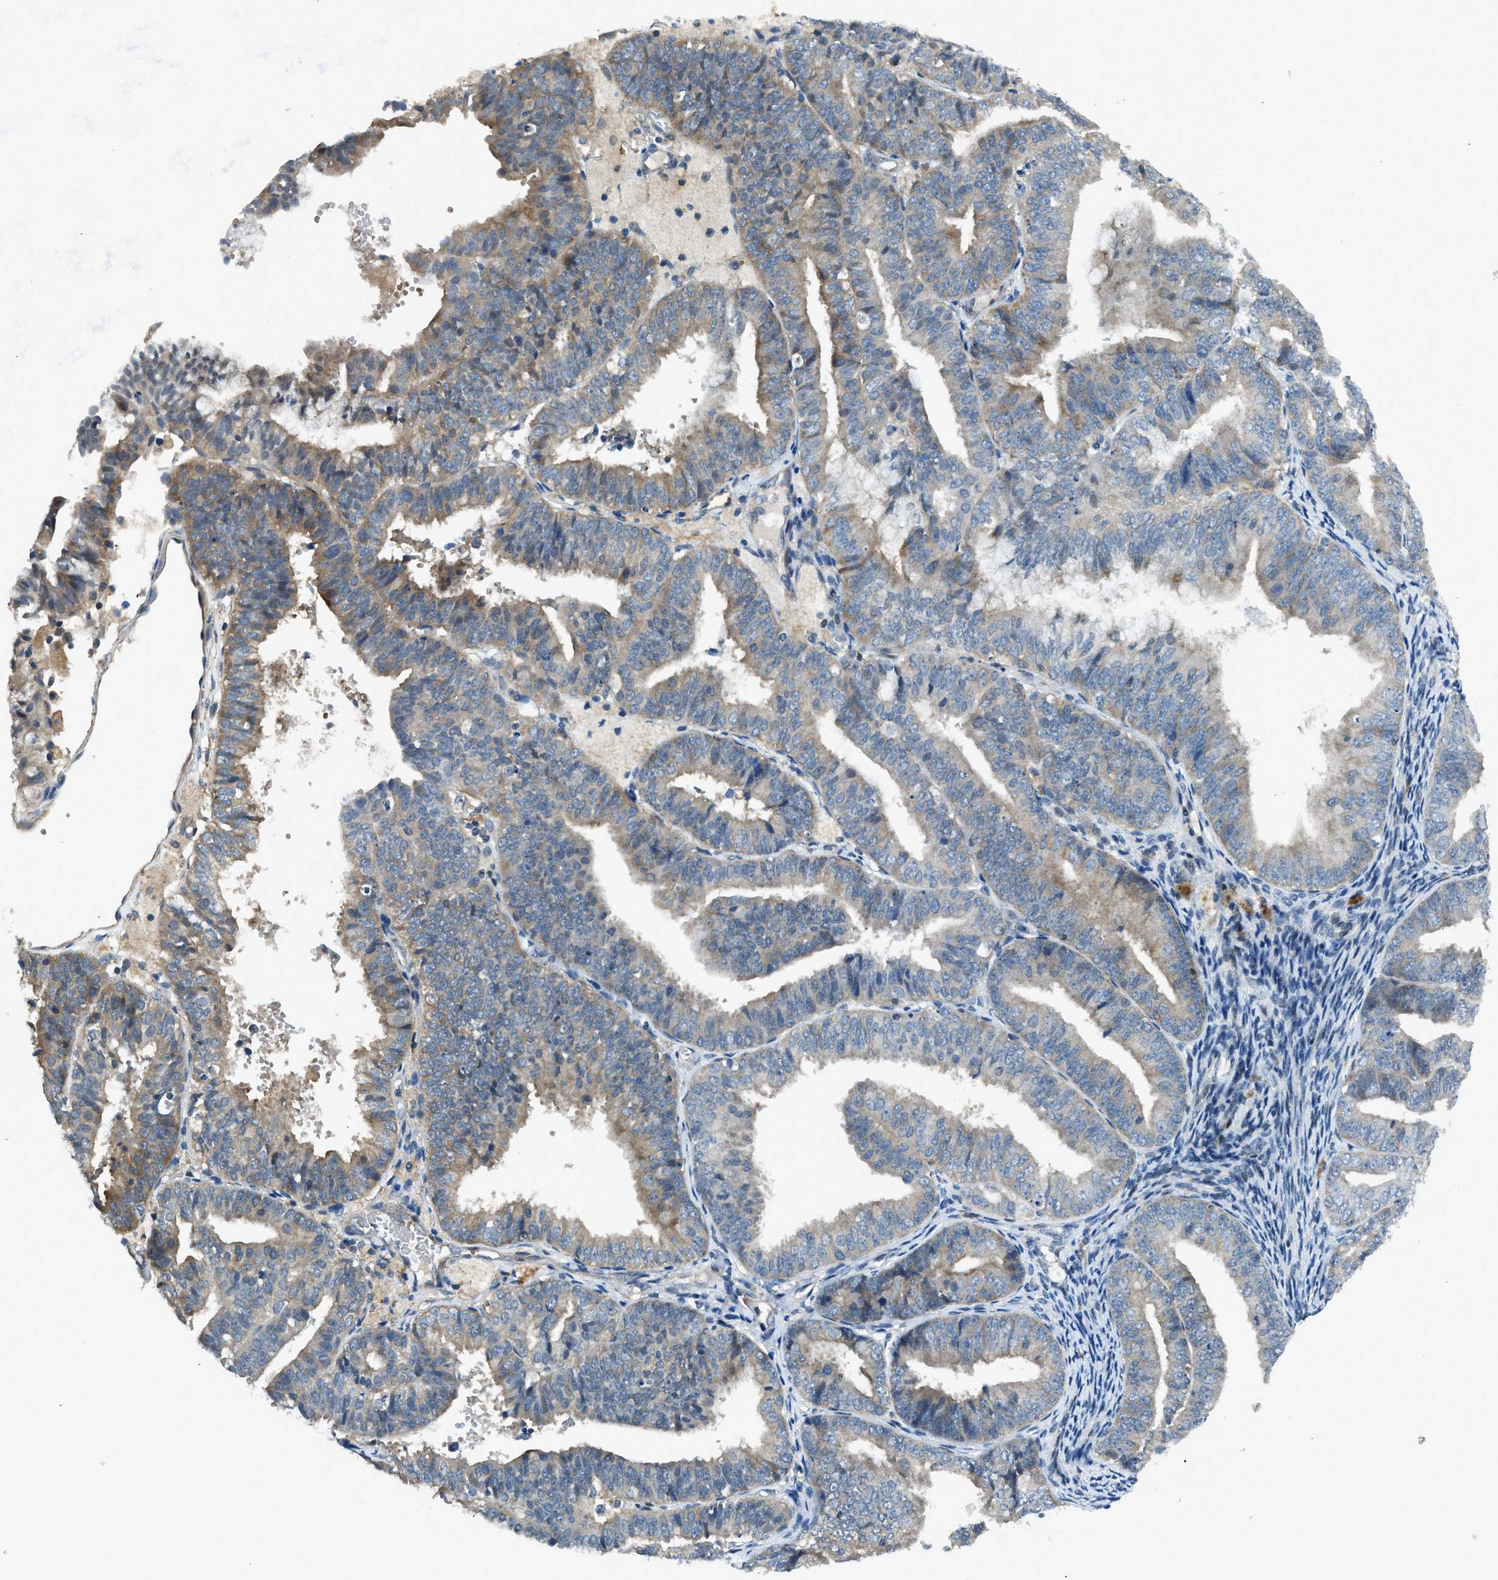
{"staining": {"intensity": "weak", "quantity": "25%-75%", "location": "cytoplasmic/membranous"}, "tissue": "endometrial cancer", "cell_type": "Tumor cells", "image_type": "cancer", "snomed": [{"axis": "morphology", "description": "Adenocarcinoma, NOS"}, {"axis": "topography", "description": "Endometrium"}], "caption": "This image demonstrates immunohistochemistry (IHC) staining of endometrial adenocarcinoma, with low weak cytoplasmic/membranous positivity in about 25%-75% of tumor cells.", "gene": "LMLN", "patient": {"sex": "female", "age": 63}}